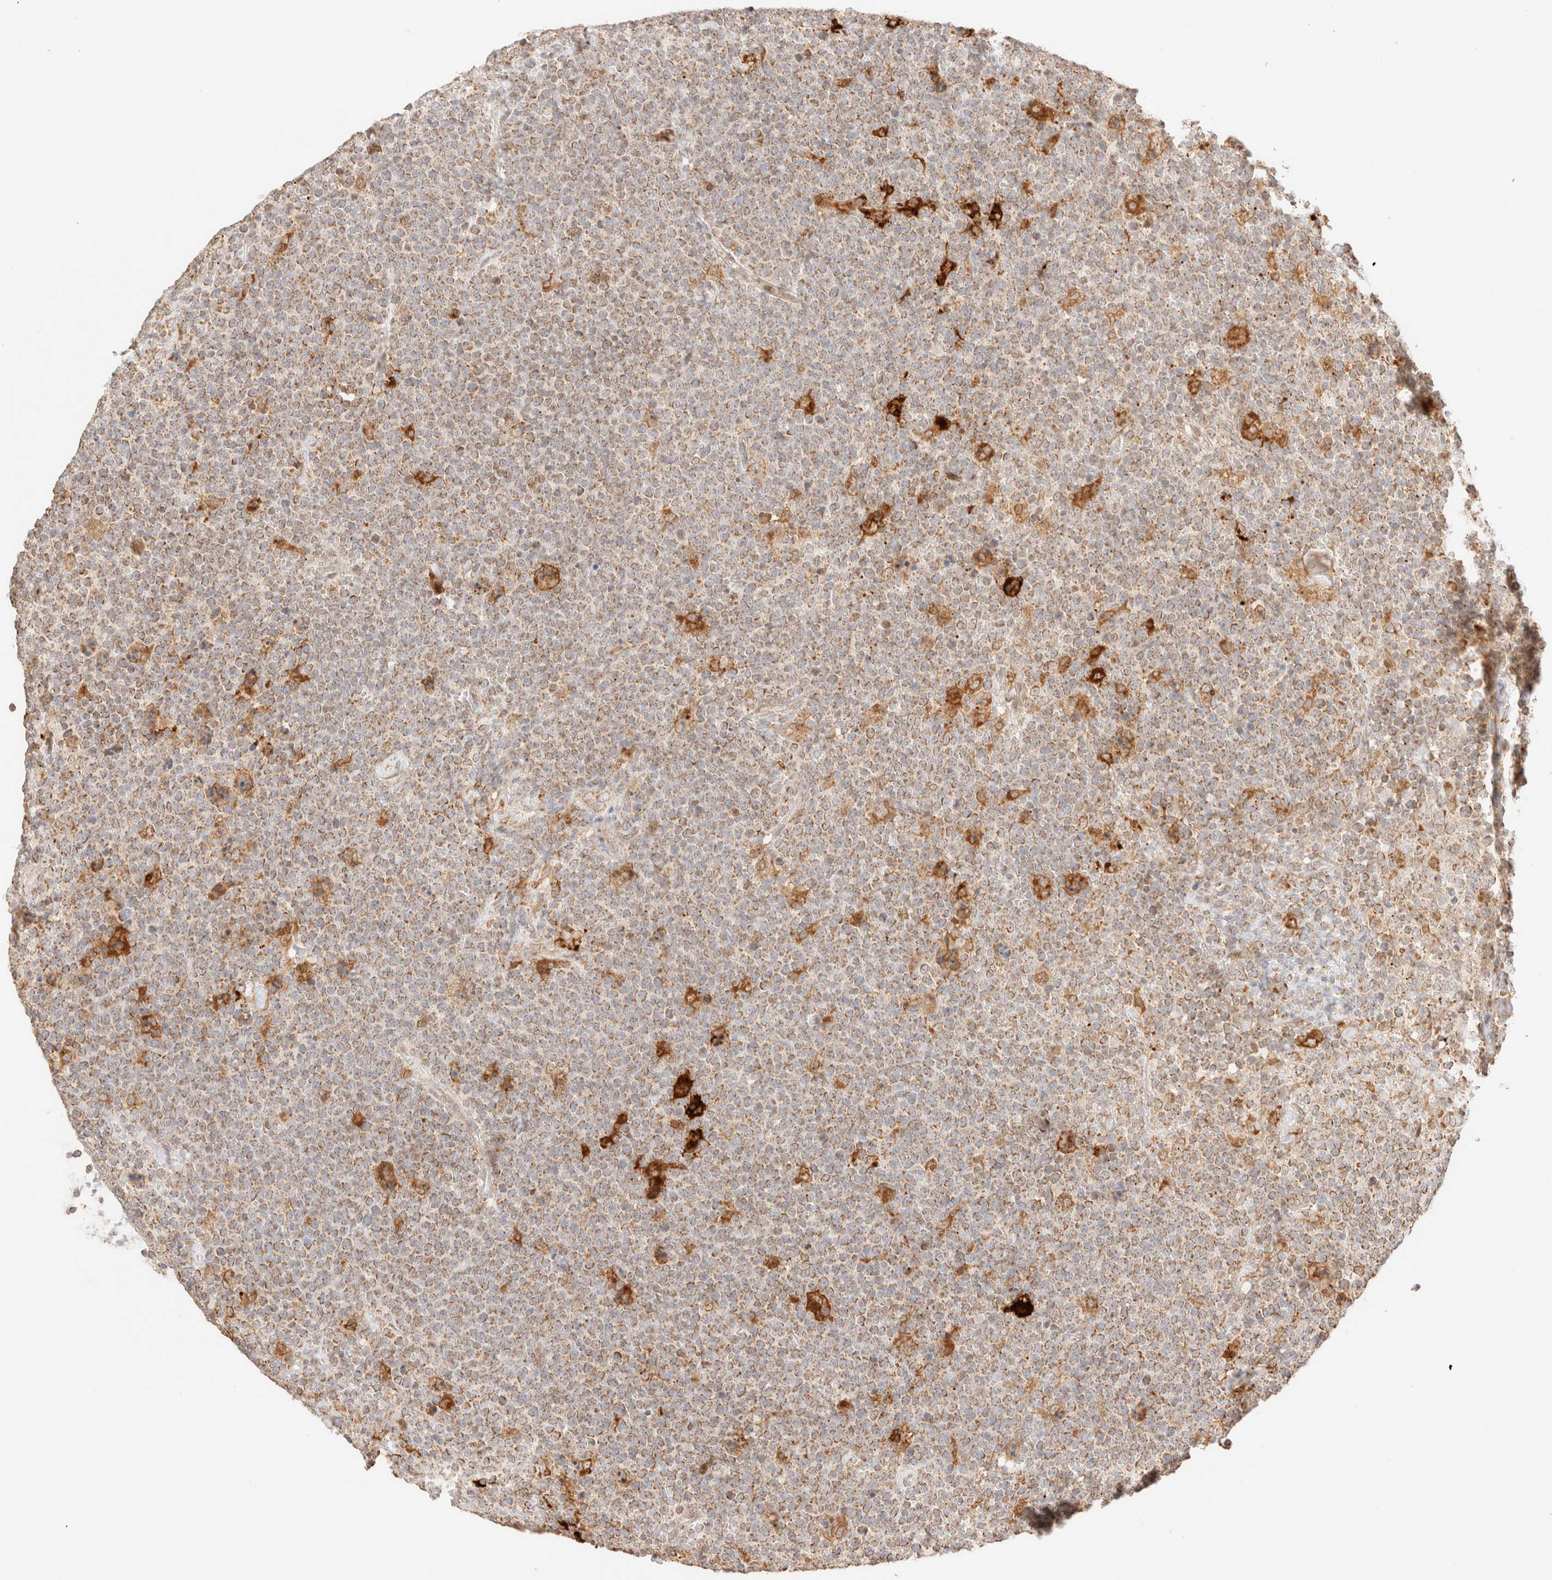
{"staining": {"intensity": "weak", "quantity": "25%-75%", "location": "cytoplasmic/membranous"}, "tissue": "lymphoma", "cell_type": "Tumor cells", "image_type": "cancer", "snomed": [{"axis": "morphology", "description": "Malignant lymphoma, non-Hodgkin's type, High grade"}, {"axis": "topography", "description": "Lymph node"}], "caption": "A photomicrograph of human lymphoma stained for a protein demonstrates weak cytoplasmic/membranous brown staining in tumor cells. The protein of interest is shown in brown color, while the nuclei are stained blue.", "gene": "TACO1", "patient": {"sex": "male", "age": 61}}